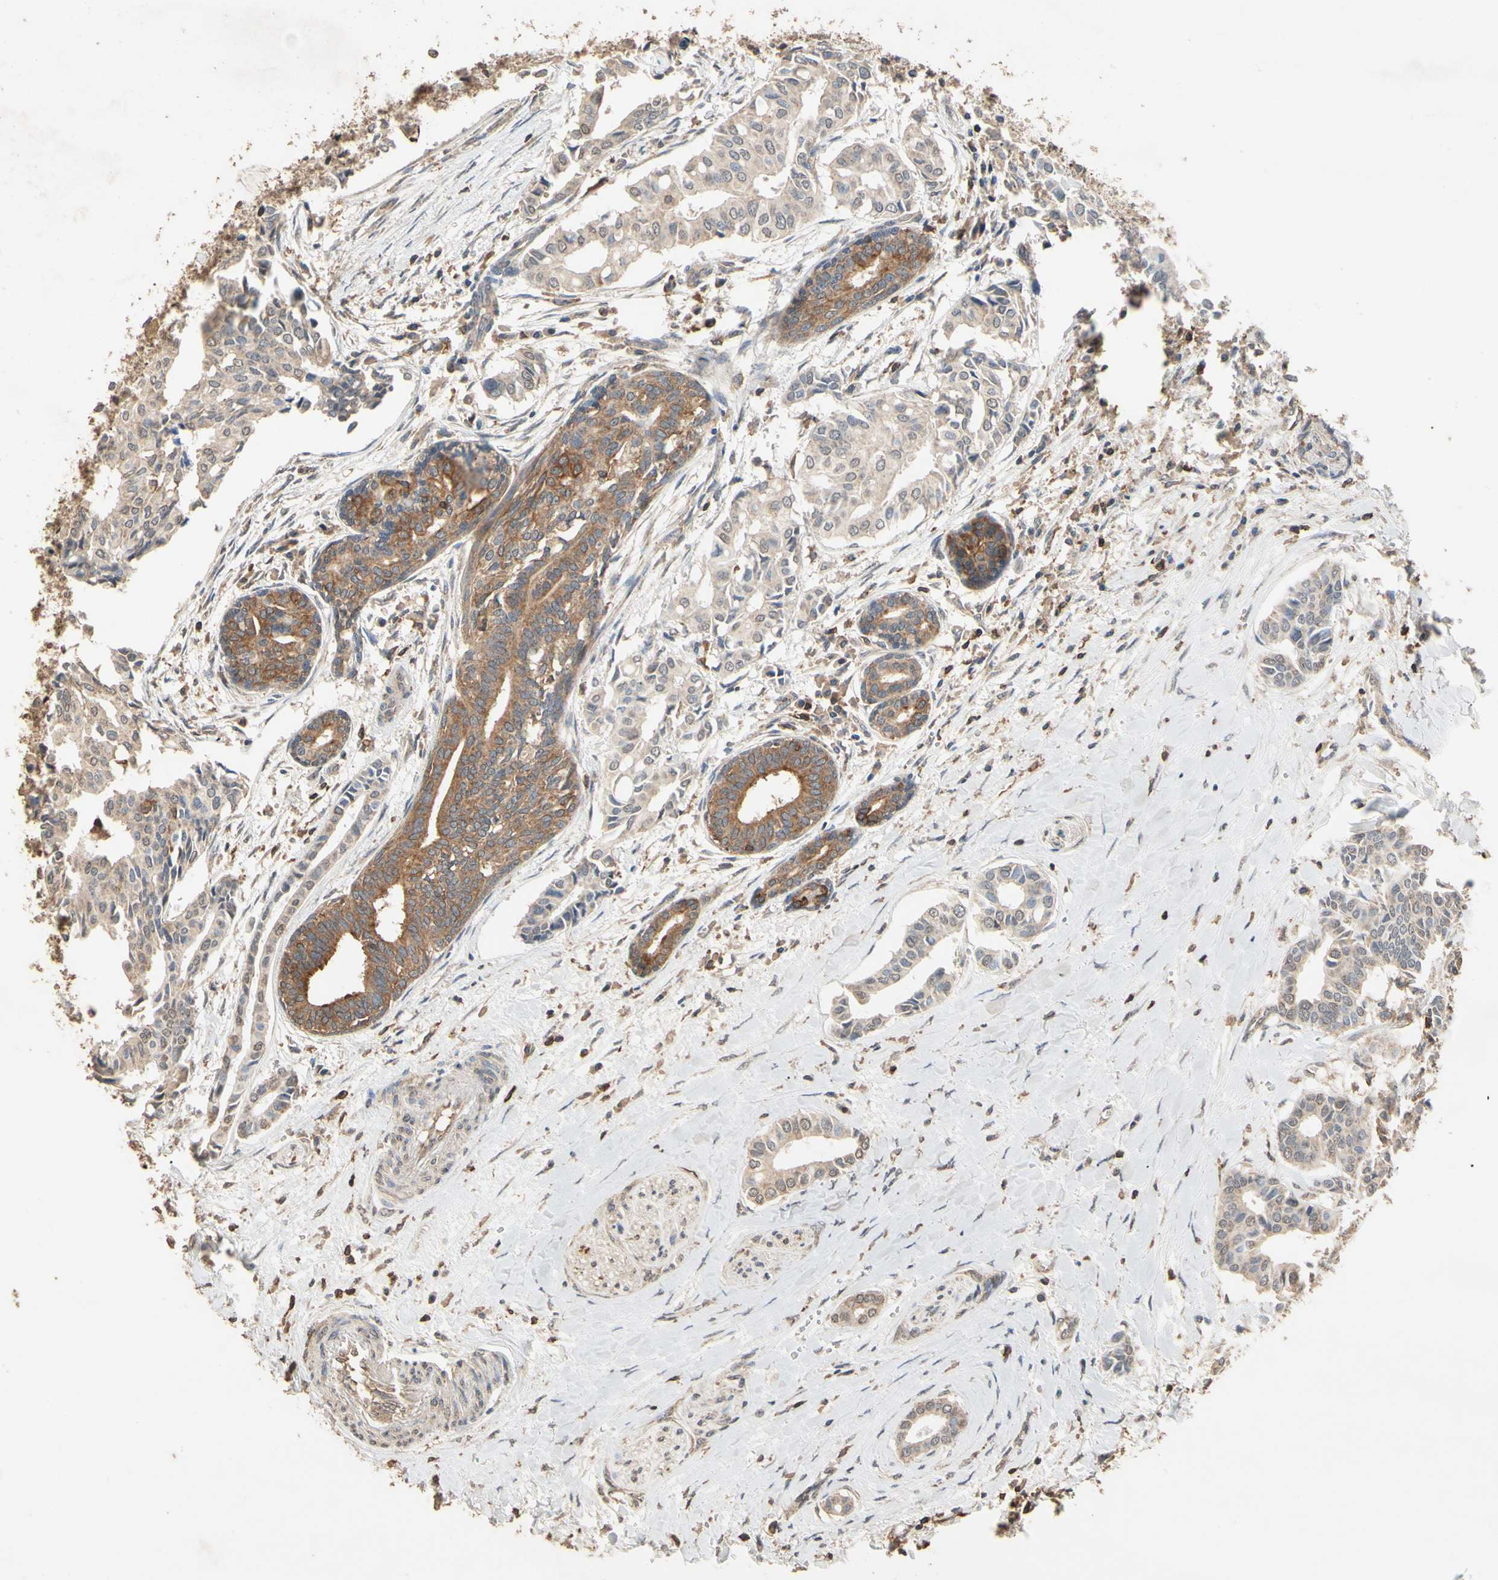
{"staining": {"intensity": "weak", "quantity": "25%-75%", "location": "cytoplasmic/membranous"}, "tissue": "head and neck cancer", "cell_type": "Tumor cells", "image_type": "cancer", "snomed": [{"axis": "morphology", "description": "Adenocarcinoma, NOS"}, {"axis": "topography", "description": "Salivary gland"}, {"axis": "topography", "description": "Head-Neck"}], "caption": "A brown stain labels weak cytoplasmic/membranous staining of a protein in adenocarcinoma (head and neck) tumor cells.", "gene": "MAP3K10", "patient": {"sex": "female", "age": 59}}